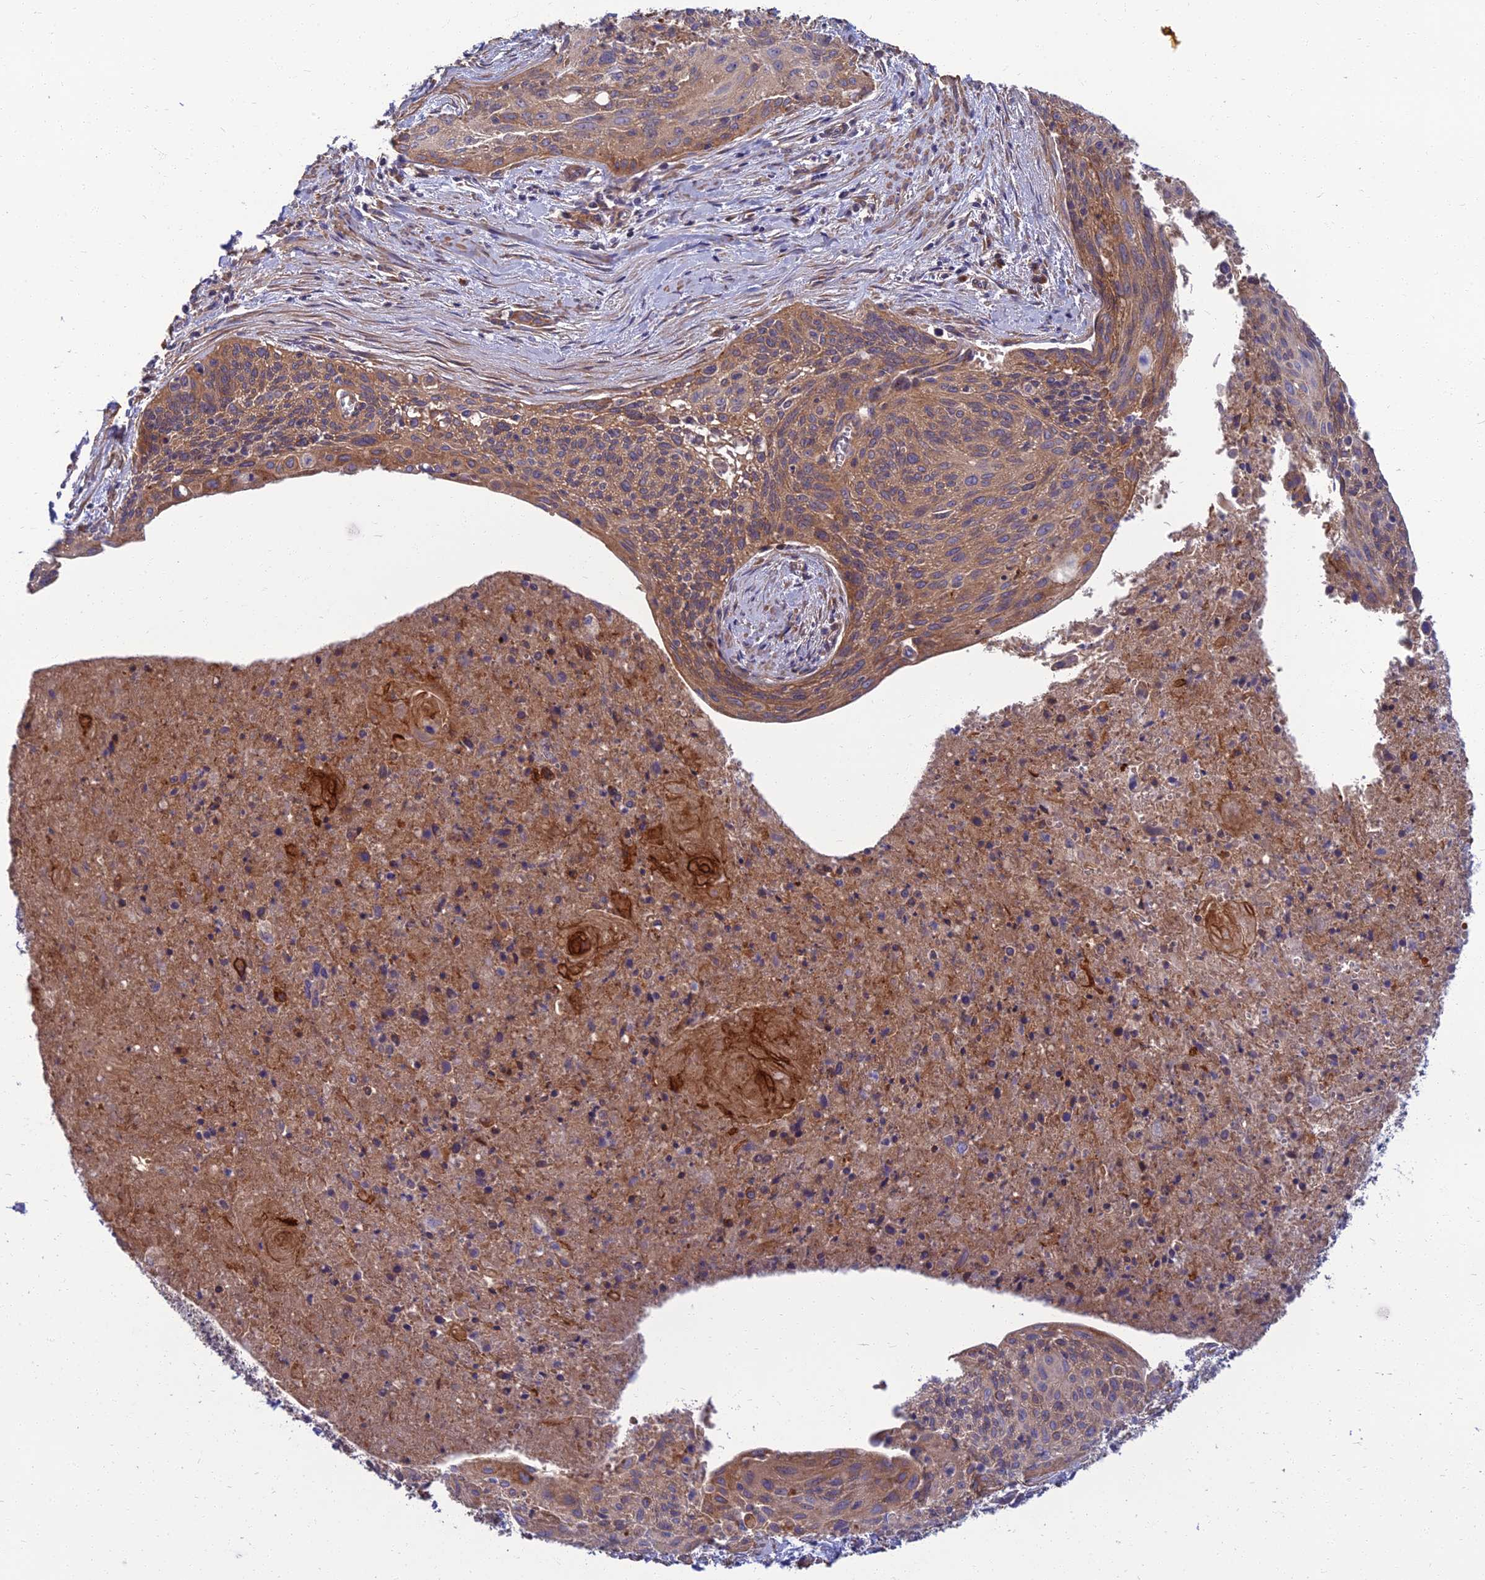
{"staining": {"intensity": "moderate", "quantity": ">75%", "location": "cytoplasmic/membranous"}, "tissue": "cervical cancer", "cell_type": "Tumor cells", "image_type": "cancer", "snomed": [{"axis": "morphology", "description": "Squamous cell carcinoma, NOS"}, {"axis": "topography", "description": "Cervix"}], "caption": "Immunohistochemical staining of cervical squamous cell carcinoma demonstrates medium levels of moderate cytoplasmic/membranous protein expression in approximately >75% of tumor cells.", "gene": "WDR24", "patient": {"sex": "female", "age": 55}}